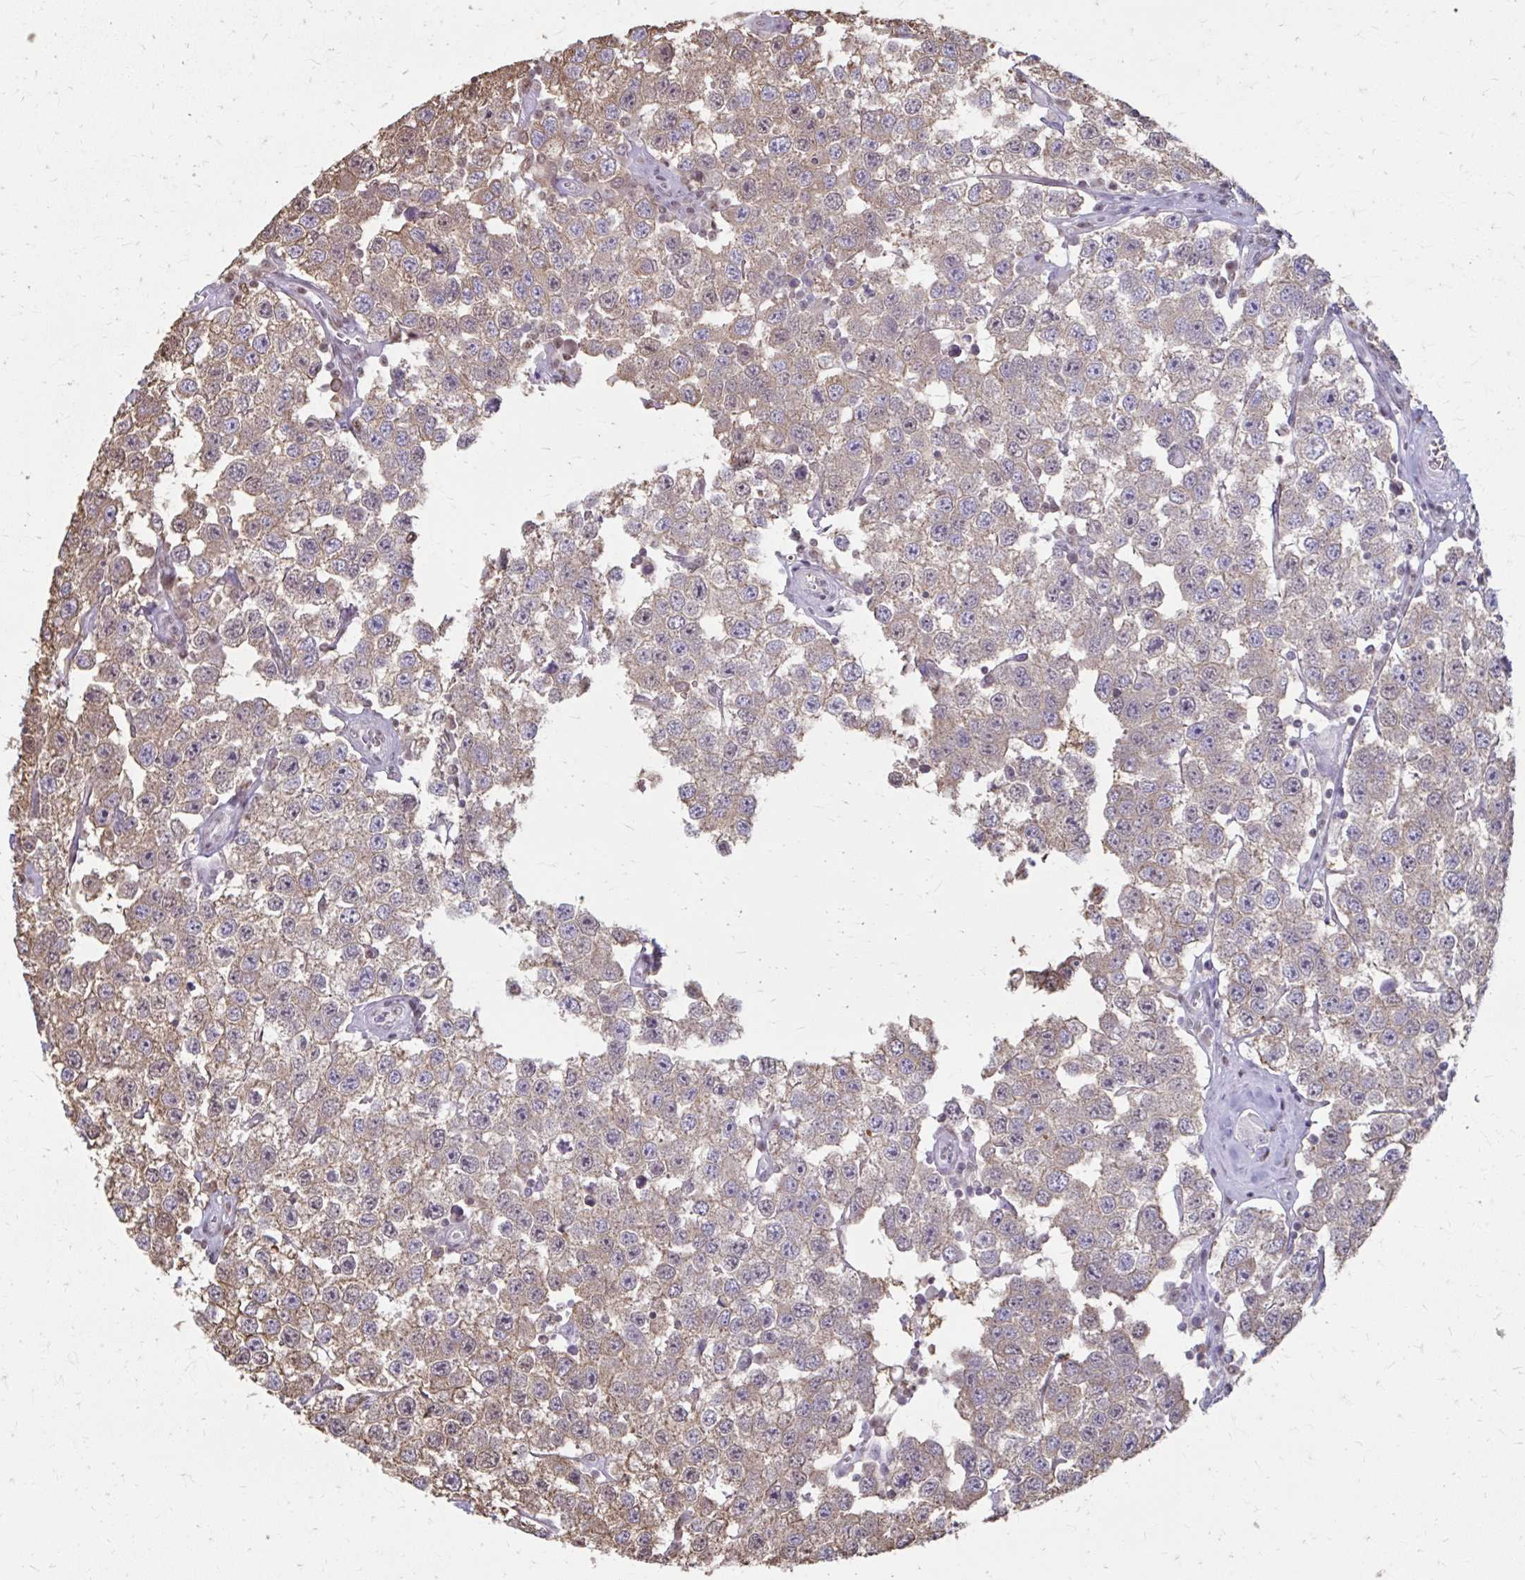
{"staining": {"intensity": "weak", "quantity": ">75%", "location": "cytoplasmic/membranous"}, "tissue": "testis cancer", "cell_type": "Tumor cells", "image_type": "cancer", "snomed": [{"axis": "morphology", "description": "Seminoma, NOS"}, {"axis": "topography", "description": "Testis"}], "caption": "Approximately >75% of tumor cells in seminoma (testis) display weak cytoplasmic/membranous protein expression as visualized by brown immunohistochemical staining.", "gene": "ING4", "patient": {"sex": "male", "age": 34}}